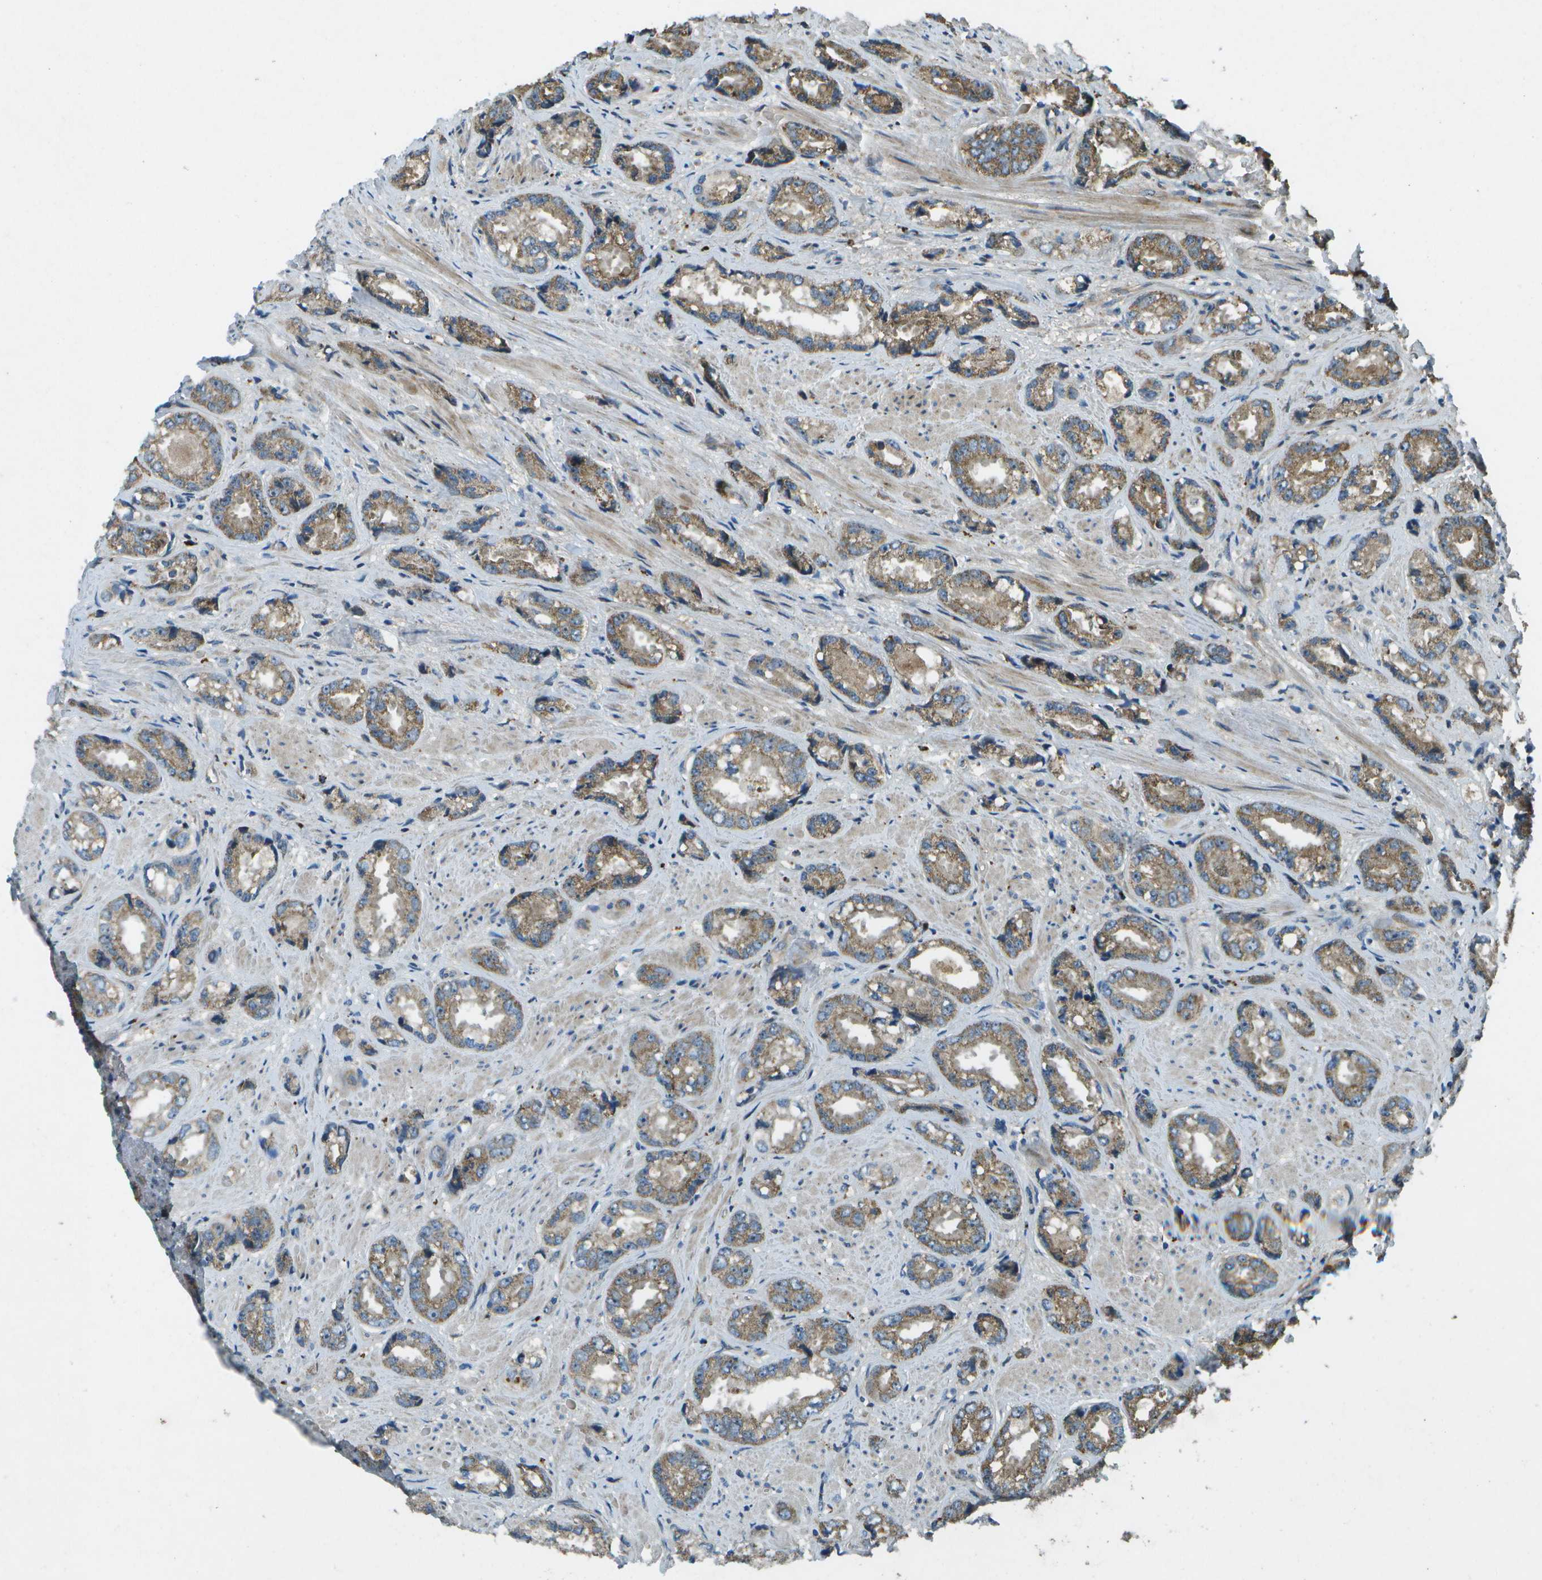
{"staining": {"intensity": "moderate", "quantity": ">75%", "location": "cytoplasmic/membranous"}, "tissue": "prostate cancer", "cell_type": "Tumor cells", "image_type": "cancer", "snomed": [{"axis": "morphology", "description": "Adenocarcinoma, High grade"}, {"axis": "topography", "description": "Prostate"}], "caption": "Immunohistochemistry (DAB (3,3'-diaminobenzidine)) staining of prostate cancer shows moderate cytoplasmic/membranous protein expression in about >75% of tumor cells. The staining was performed using DAB (3,3'-diaminobenzidine) to visualize the protein expression in brown, while the nuclei were stained in blue with hematoxylin (Magnification: 20x).", "gene": "PXYLP1", "patient": {"sex": "male", "age": 61}}